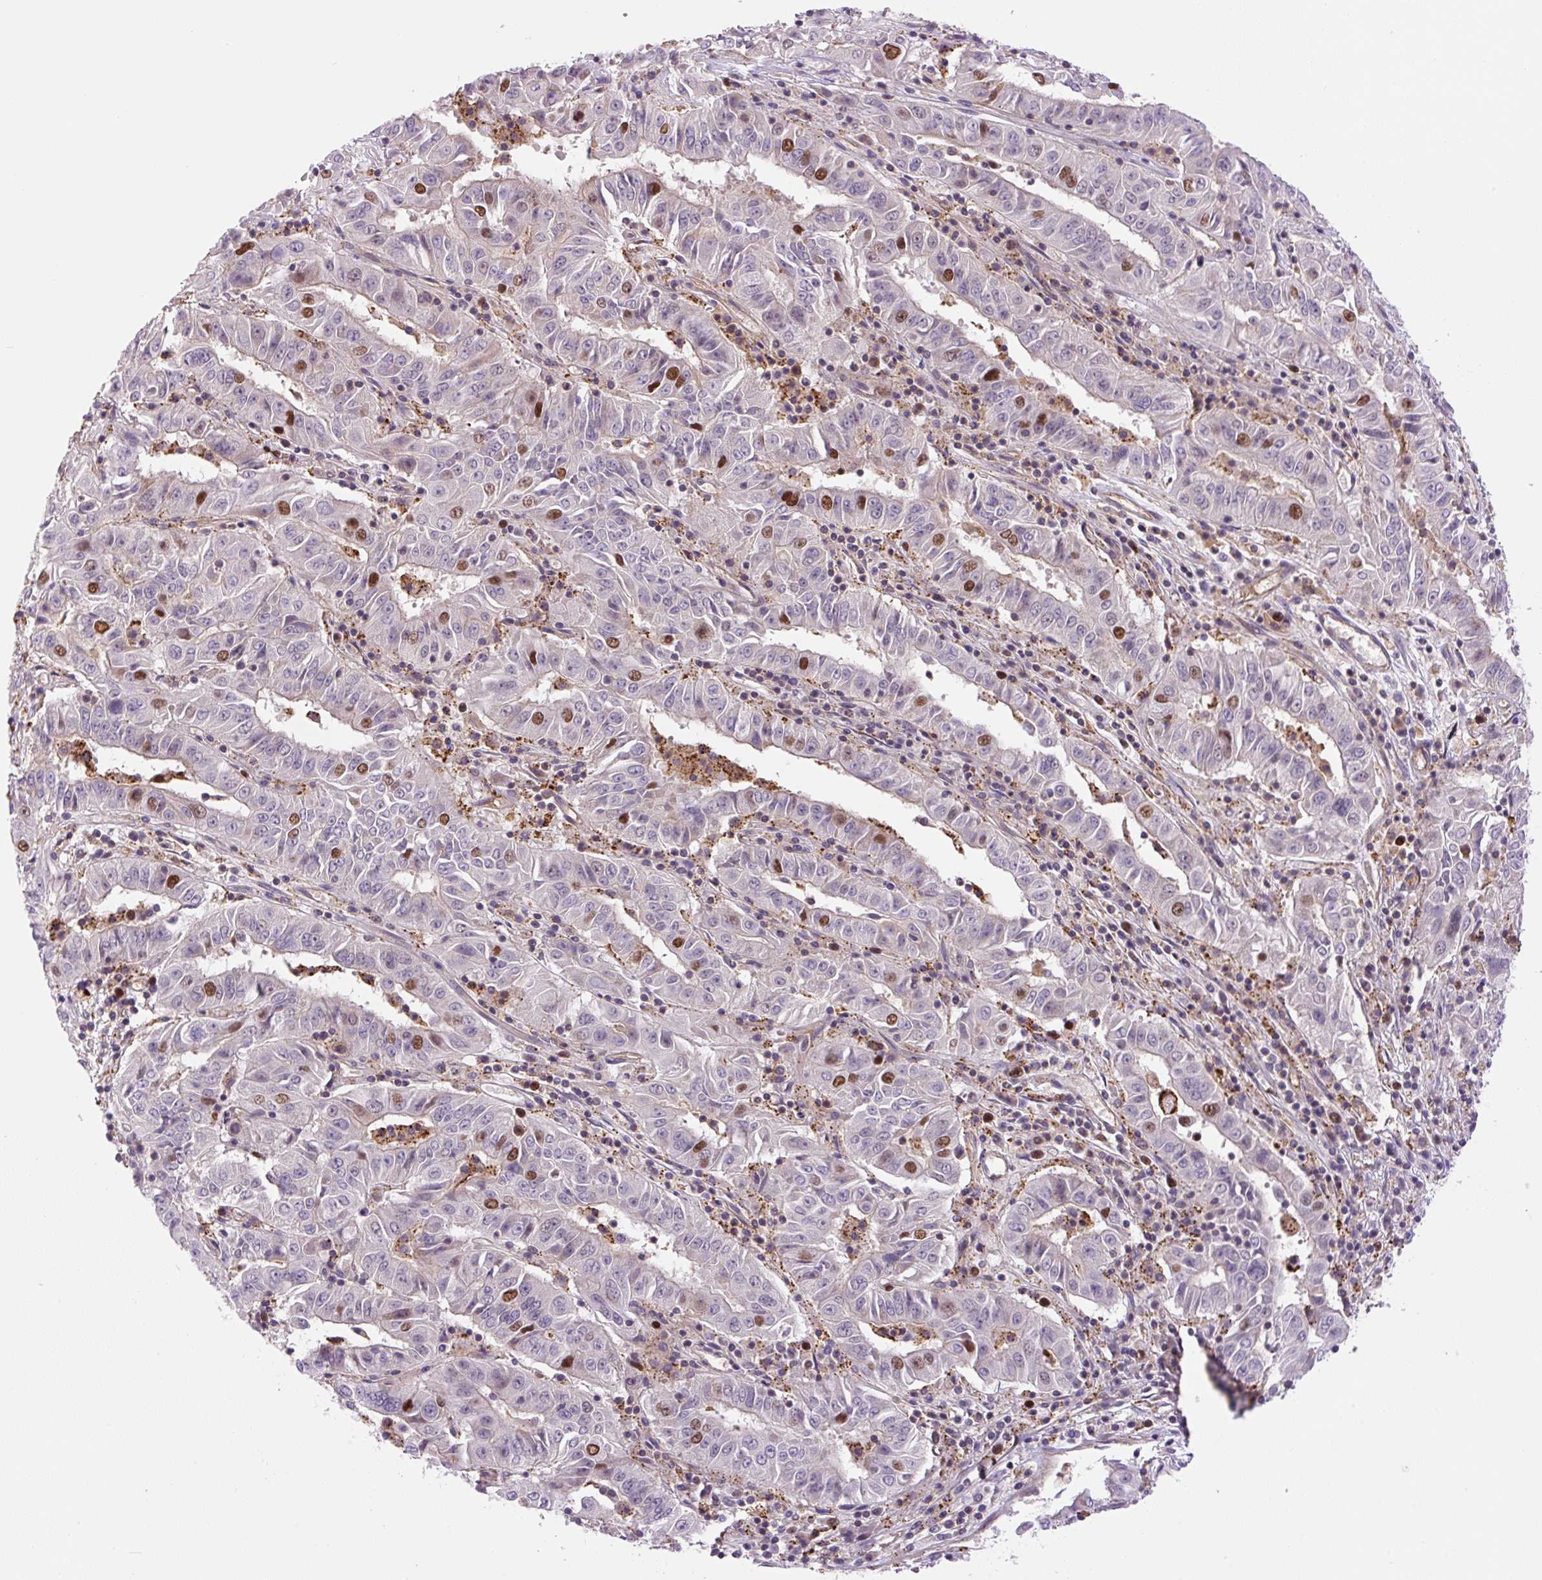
{"staining": {"intensity": "strong", "quantity": "<25%", "location": "nuclear"}, "tissue": "pancreatic cancer", "cell_type": "Tumor cells", "image_type": "cancer", "snomed": [{"axis": "morphology", "description": "Adenocarcinoma, NOS"}, {"axis": "topography", "description": "Pancreas"}], "caption": "A brown stain shows strong nuclear expression of a protein in adenocarcinoma (pancreatic) tumor cells.", "gene": "KIFC1", "patient": {"sex": "male", "age": 63}}